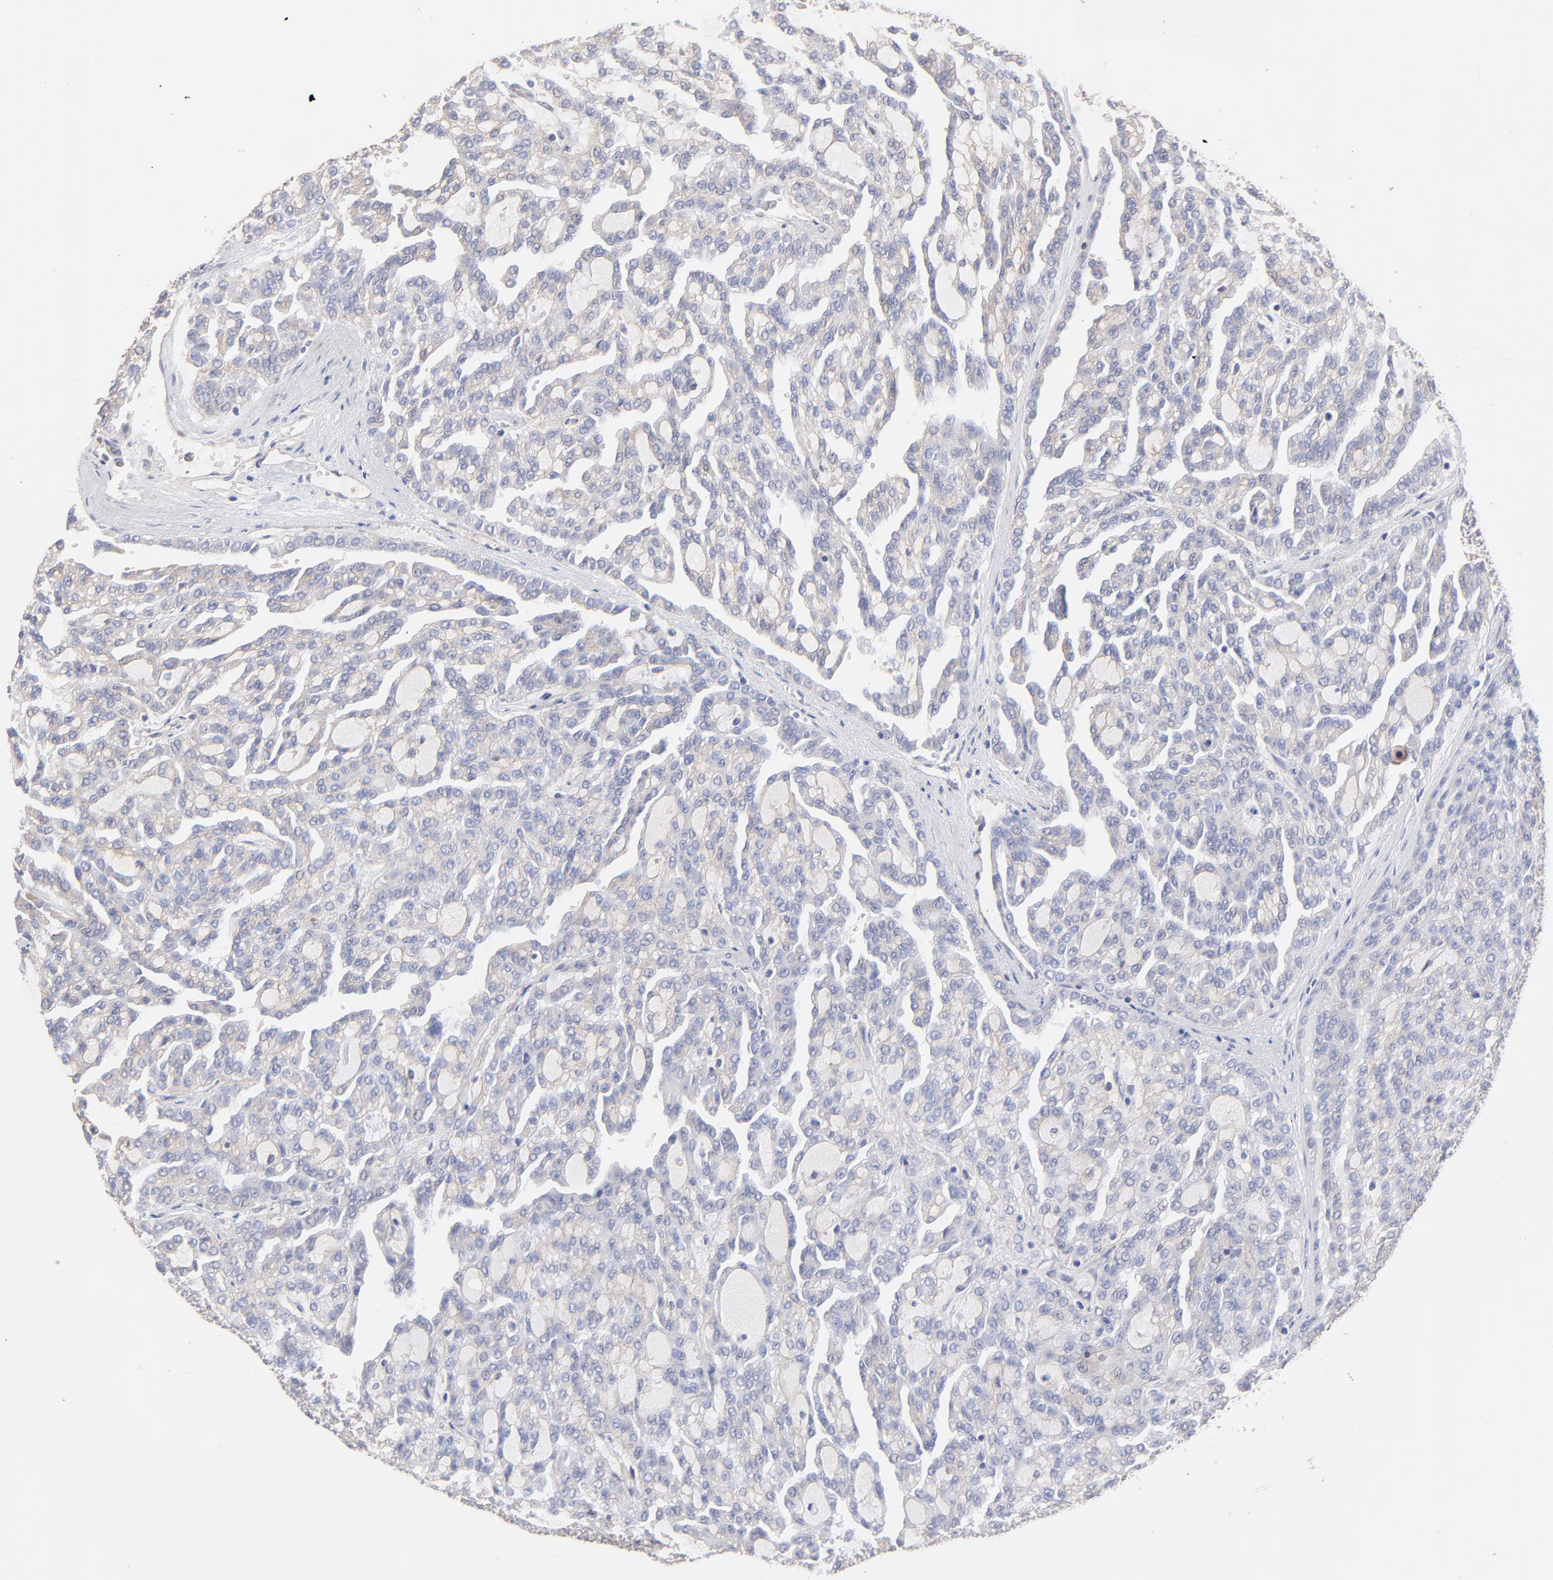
{"staining": {"intensity": "weak", "quantity": "25%-75%", "location": "cytoplasmic/membranous"}, "tissue": "renal cancer", "cell_type": "Tumor cells", "image_type": "cancer", "snomed": [{"axis": "morphology", "description": "Adenocarcinoma, NOS"}, {"axis": "topography", "description": "Kidney"}], "caption": "Protein staining by immunohistochemistry shows weak cytoplasmic/membranous positivity in approximately 25%-75% of tumor cells in renal cancer (adenocarcinoma).", "gene": "LRCH2", "patient": {"sex": "male", "age": 63}}